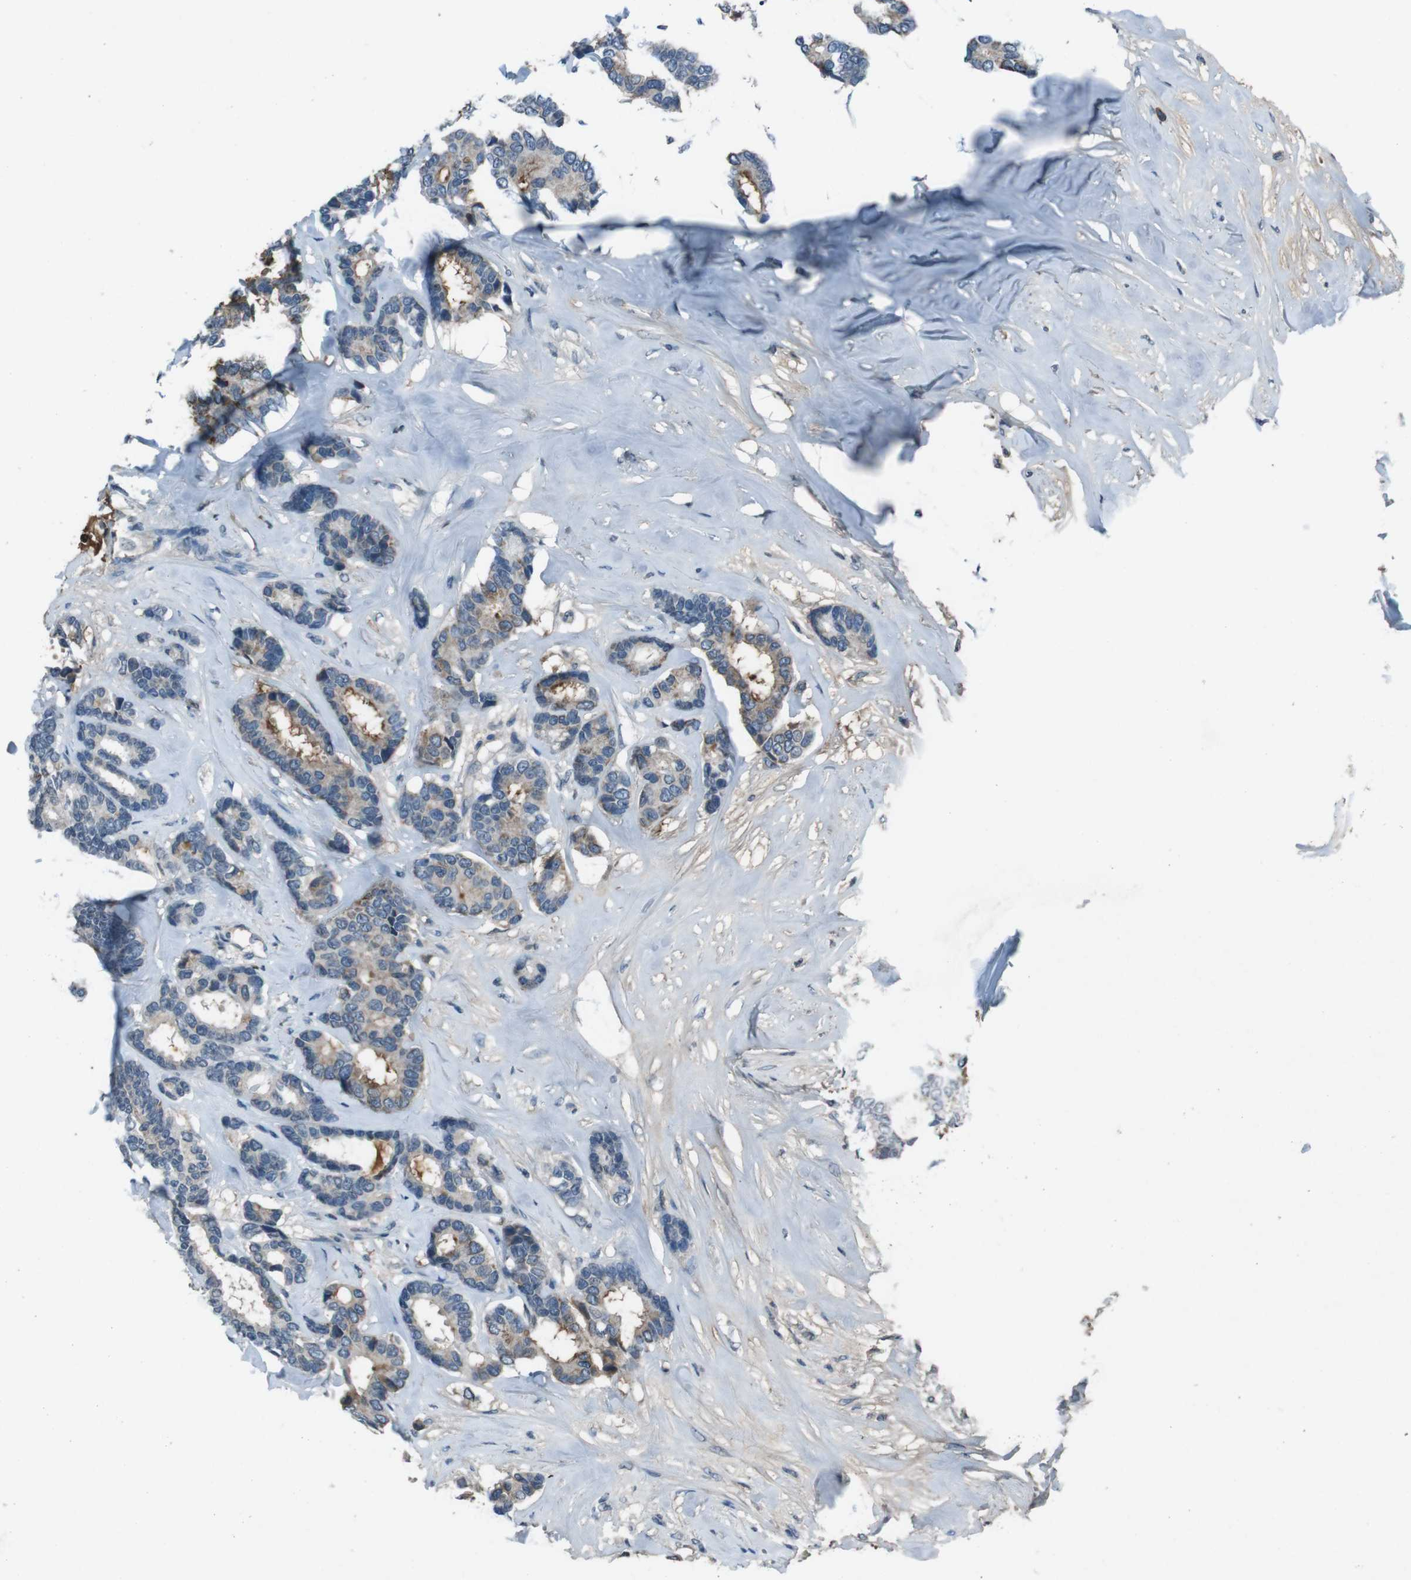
{"staining": {"intensity": "moderate", "quantity": "<25%", "location": "cytoplasmic/membranous"}, "tissue": "breast cancer", "cell_type": "Tumor cells", "image_type": "cancer", "snomed": [{"axis": "morphology", "description": "Duct carcinoma"}, {"axis": "topography", "description": "Breast"}], "caption": "This histopathology image shows immunohistochemistry (IHC) staining of breast cancer, with low moderate cytoplasmic/membranous staining in approximately <25% of tumor cells.", "gene": "UGT1A6", "patient": {"sex": "female", "age": 87}}